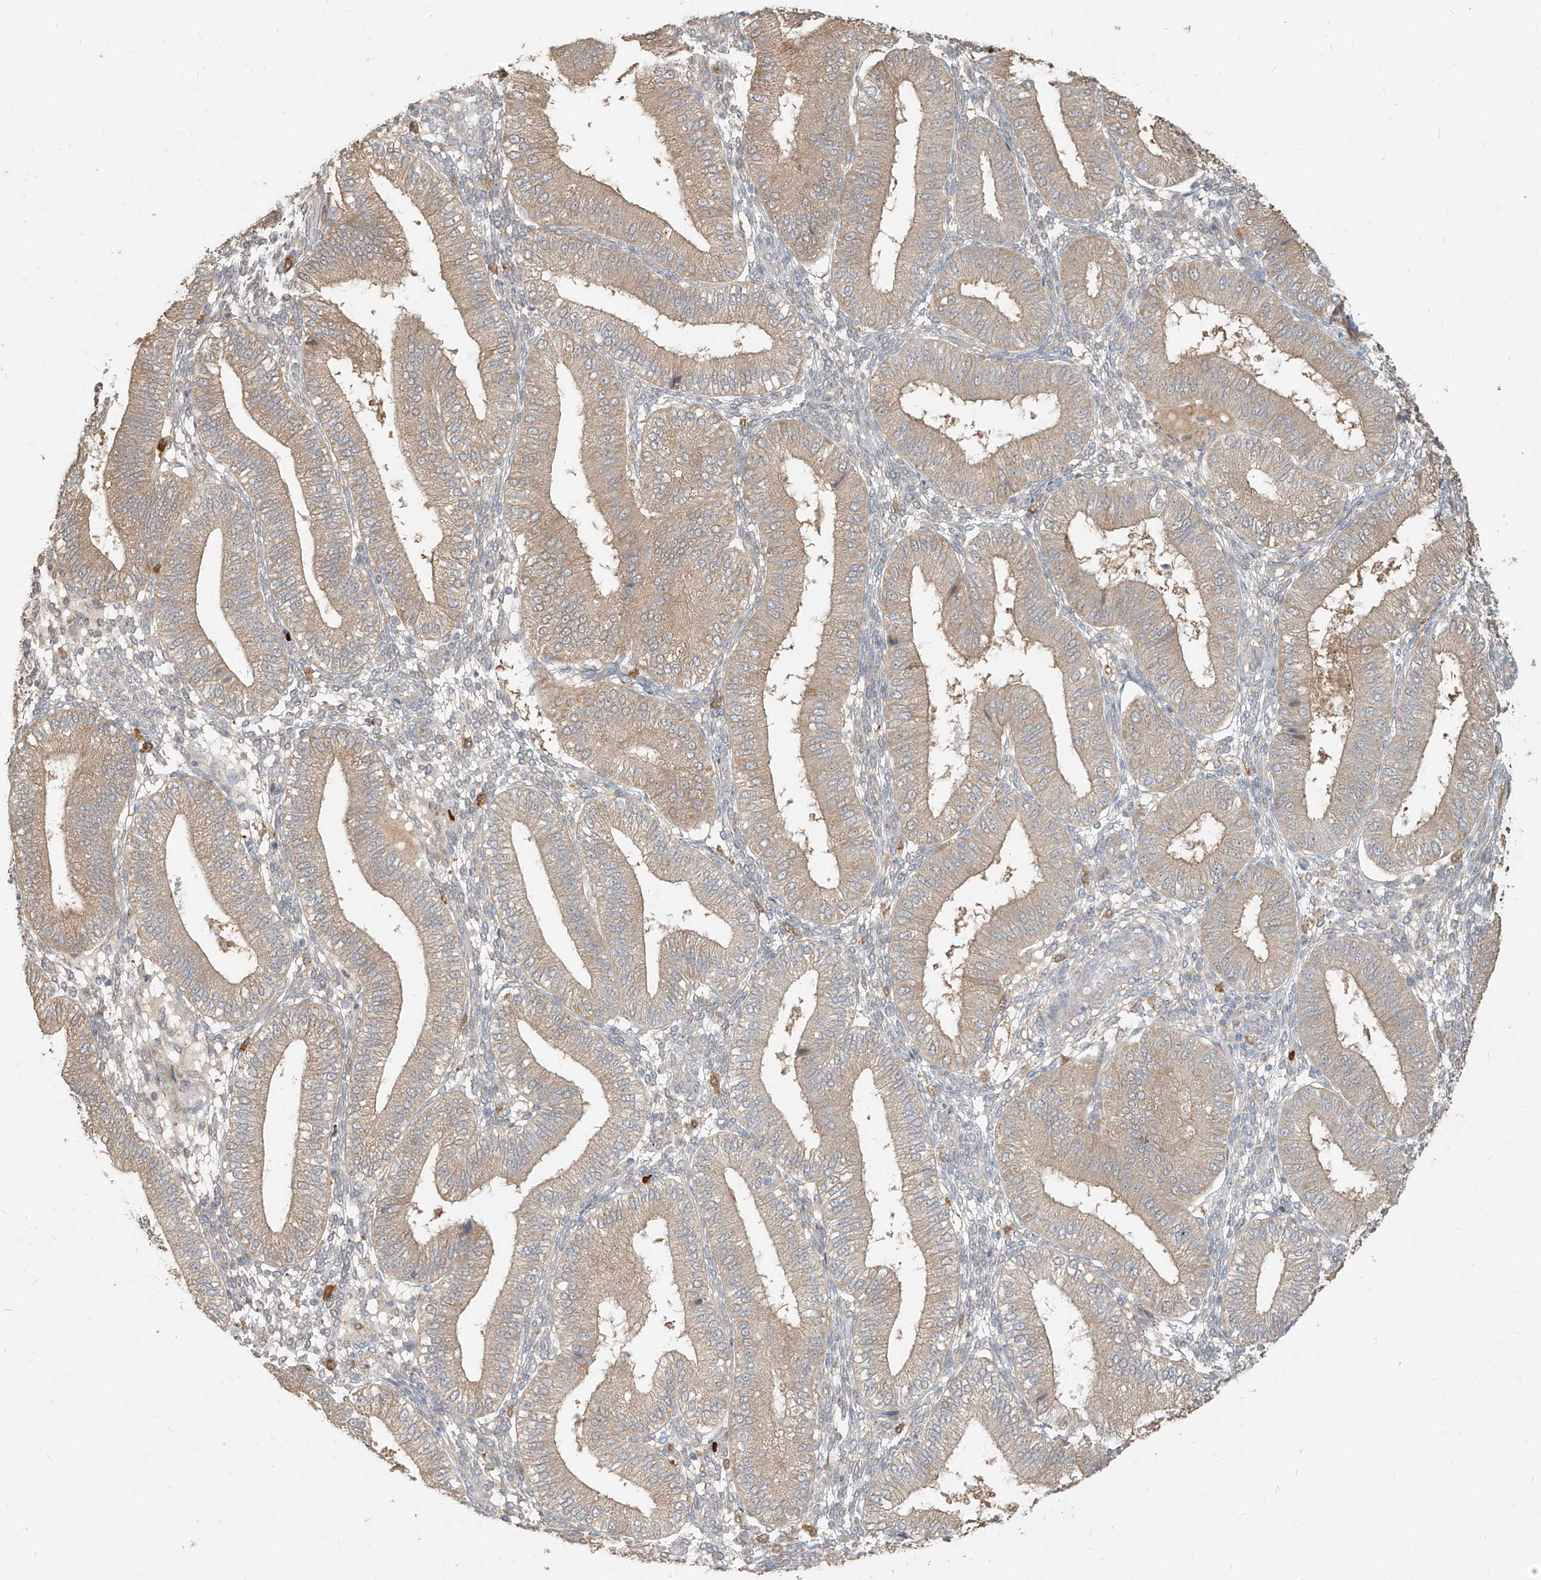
{"staining": {"intensity": "weak", "quantity": "<25%", "location": "cytoplasmic/membranous"}, "tissue": "endometrium", "cell_type": "Cells in endometrial stroma", "image_type": "normal", "snomed": [{"axis": "morphology", "description": "Normal tissue, NOS"}, {"axis": "topography", "description": "Endometrium"}], "caption": "An immunohistochemistry histopathology image of normal endometrium is shown. There is no staining in cells in endometrial stroma of endometrium.", "gene": "PGD", "patient": {"sex": "female", "age": 39}}